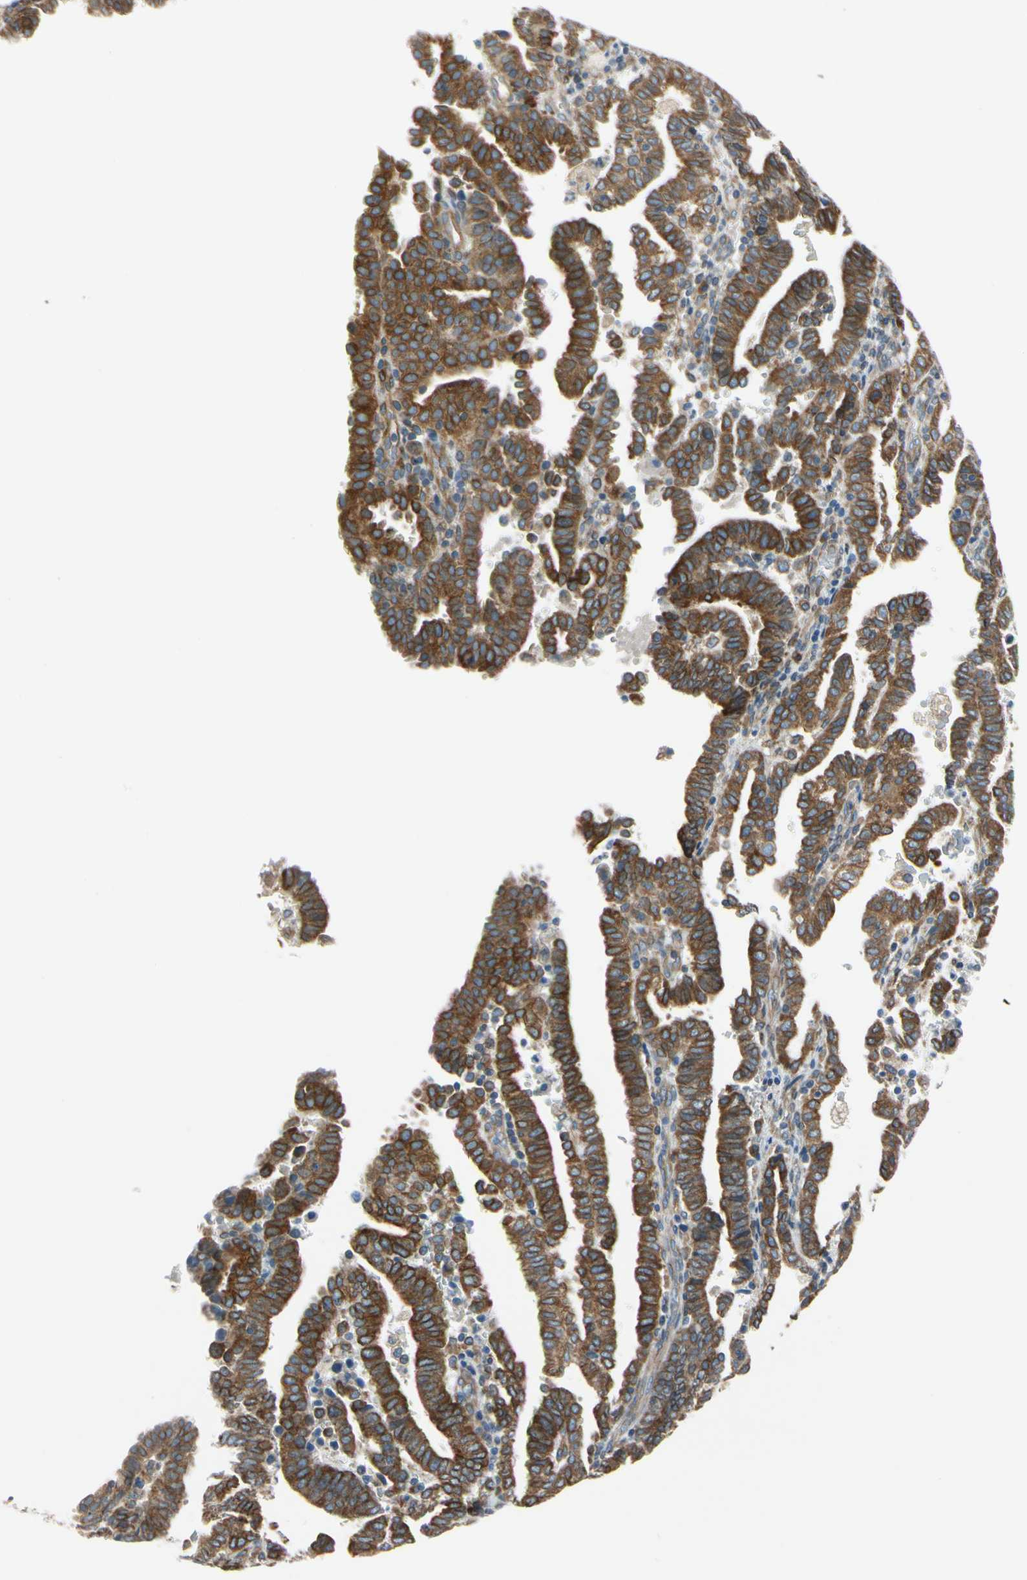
{"staining": {"intensity": "strong", "quantity": ">75%", "location": "cytoplasmic/membranous"}, "tissue": "endometrial cancer", "cell_type": "Tumor cells", "image_type": "cancer", "snomed": [{"axis": "morphology", "description": "Adenocarcinoma, NOS"}, {"axis": "topography", "description": "Uterus"}], "caption": "Endometrial cancer (adenocarcinoma) stained for a protein (brown) demonstrates strong cytoplasmic/membranous positive expression in approximately >75% of tumor cells.", "gene": "CLCC1", "patient": {"sex": "female", "age": 83}}